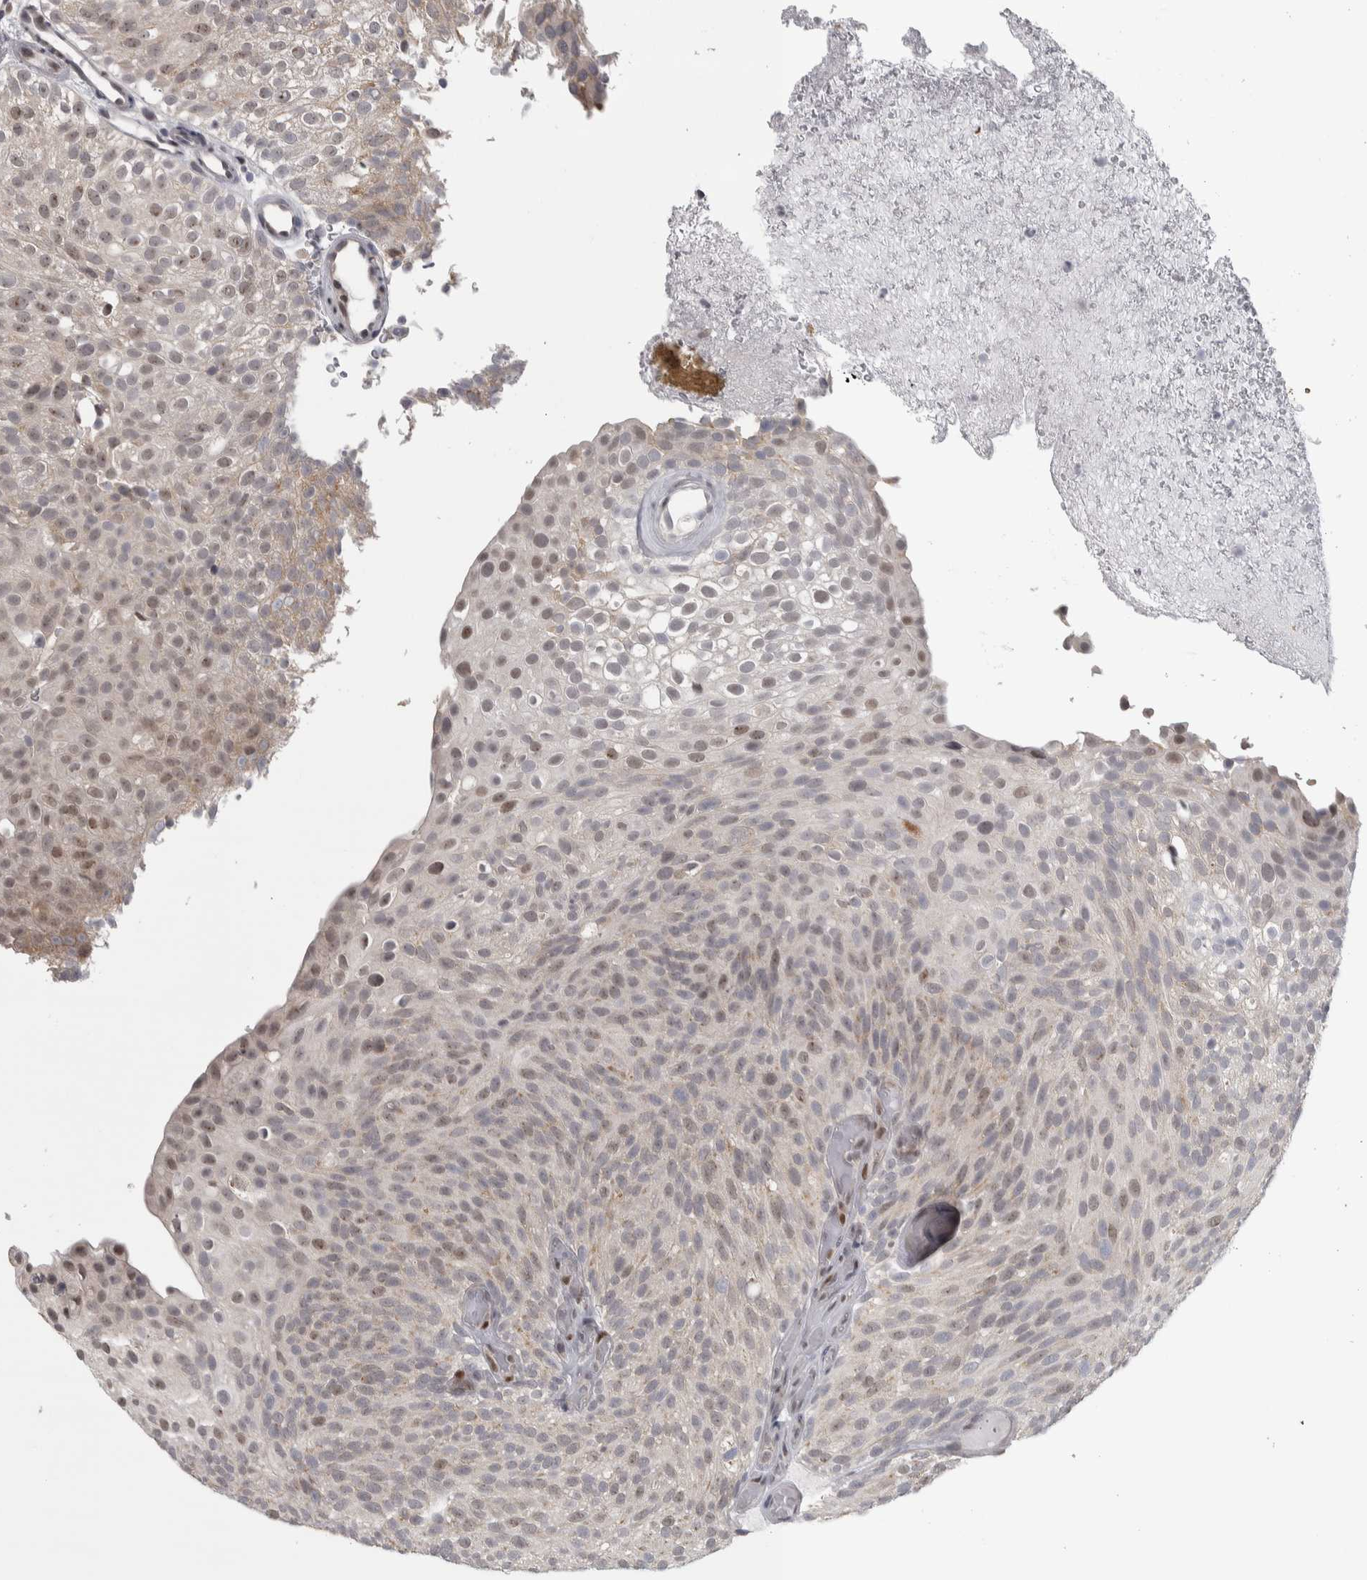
{"staining": {"intensity": "weak", "quantity": "25%-75%", "location": "cytoplasmic/membranous,nuclear"}, "tissue": "urothelial cancer", "cell_type": "Tumor cells", "image_type": "cancer", "snomed": [{"axis": "morphology", "description": "Urothelial carcinoma, Low grade"}, {"axis": "topography", "description": "Urinary bladder"}], "caption": "Immunohistochemistry of low-grade urothelial carcinoma demonstrates low levels of weak cytoplasmic/membranous and nuclear expression in about 25%-75% of tumor cells. The staining was performed using DAB (3,3'-diaminobenzidine) to visualize the protein expression in brown, while the nuclei were stained in blue with hematoxylin (Magnification: 20x).", "gene": "HEXIM2", "patient": {"sex": "male", "age": 78}}